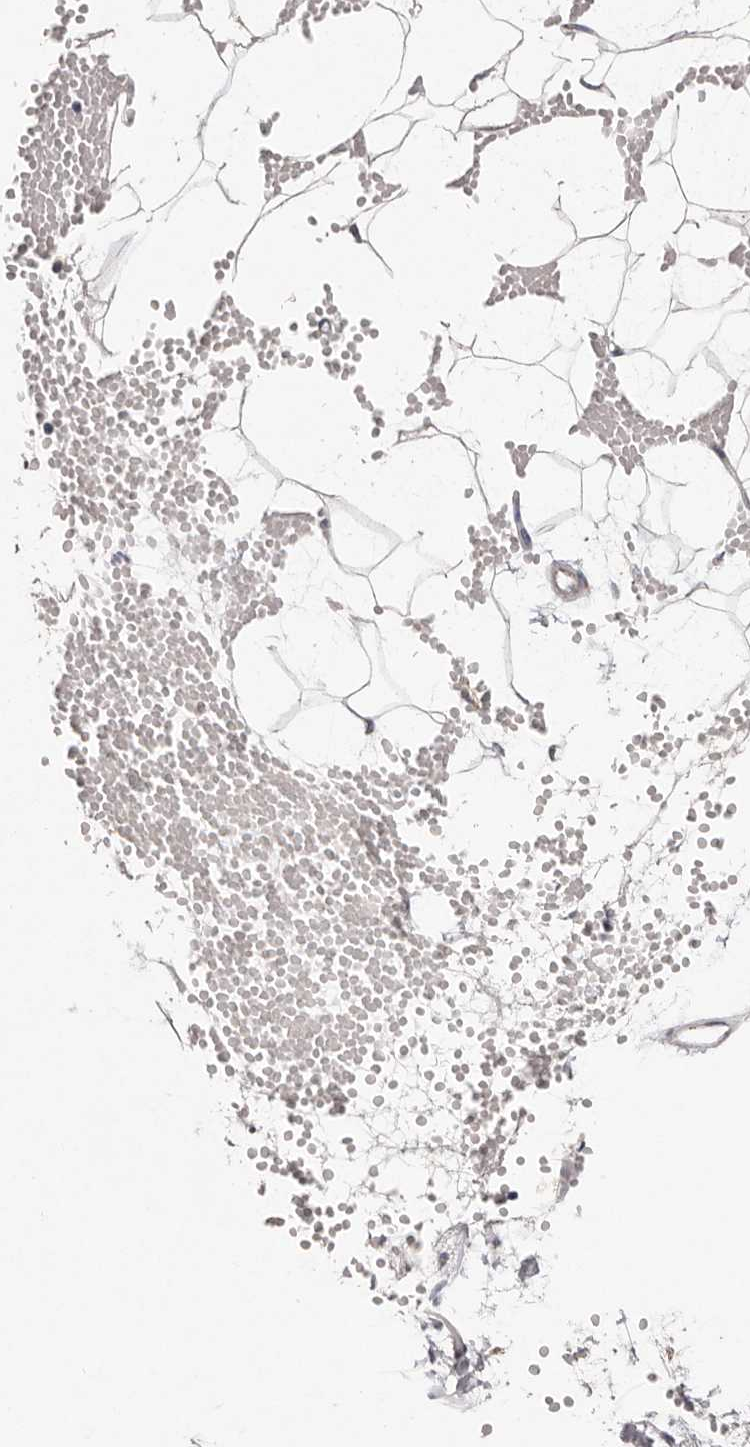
{"staining": {"intensity": "negative", "quantity": "none", "location": "none"}, "tissue": "adipose tissue", "cell_type": "Adipocytes", "image_type": "normal", "snomed": [{"axis": "morphology", "description": "Normal tissue, NOS"}, {"axis": "topography", "description": "Breast"}], "caption": "Immunohistochemistry micrograph of normal adipose tissue stained for a protein (brown), which exhibits no expression in adipocytes. (DAB (3,3'-diaminobenzidine) immunohistochemistry (IHC) visualized using brightfield microscopy, high magnification).", "gene": "LGALS7B", "patient": {"sex": "female", "age": 23}}